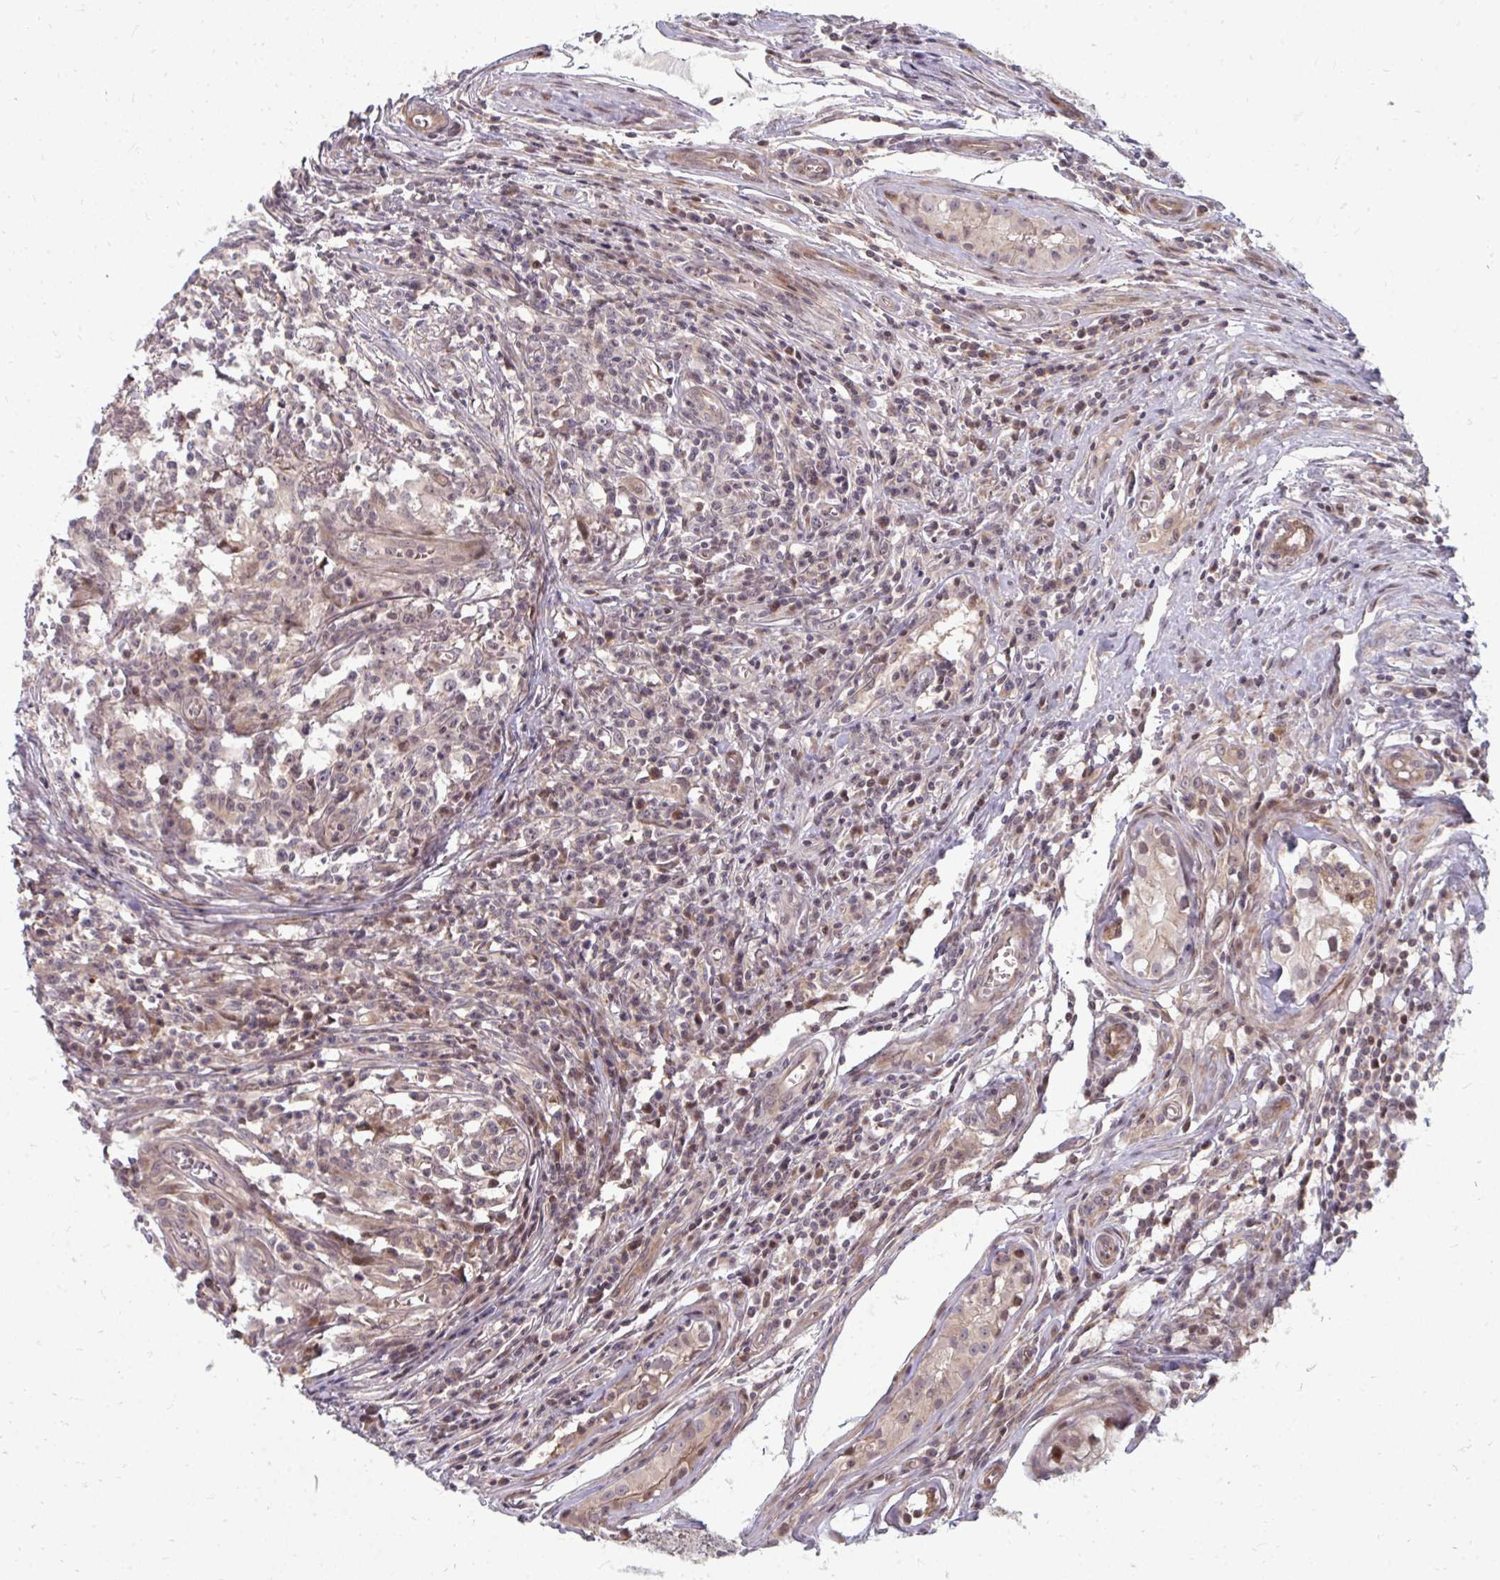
{"staining": {"intensity": "negative", "quantity": "none", "location": "none"}, "tissue": "testis cancer", "cell_type": "Tumor cells", "image_type": "cancer", "snomed": [{"axis": "morphology", "description": "Carcinoma, Embryonal, NOS"}, {"axis": "topography", "description": "Testis"}], "caption": "Image shows no protein staining in tumor cells of testis embryonal carcinoma tissue. The staining is performed using DAB brown chromogen with nuclei counter-stained in using hematoxylin.", "gene": "ZNF285", "patient": {"sex": "male", "age": 22}}